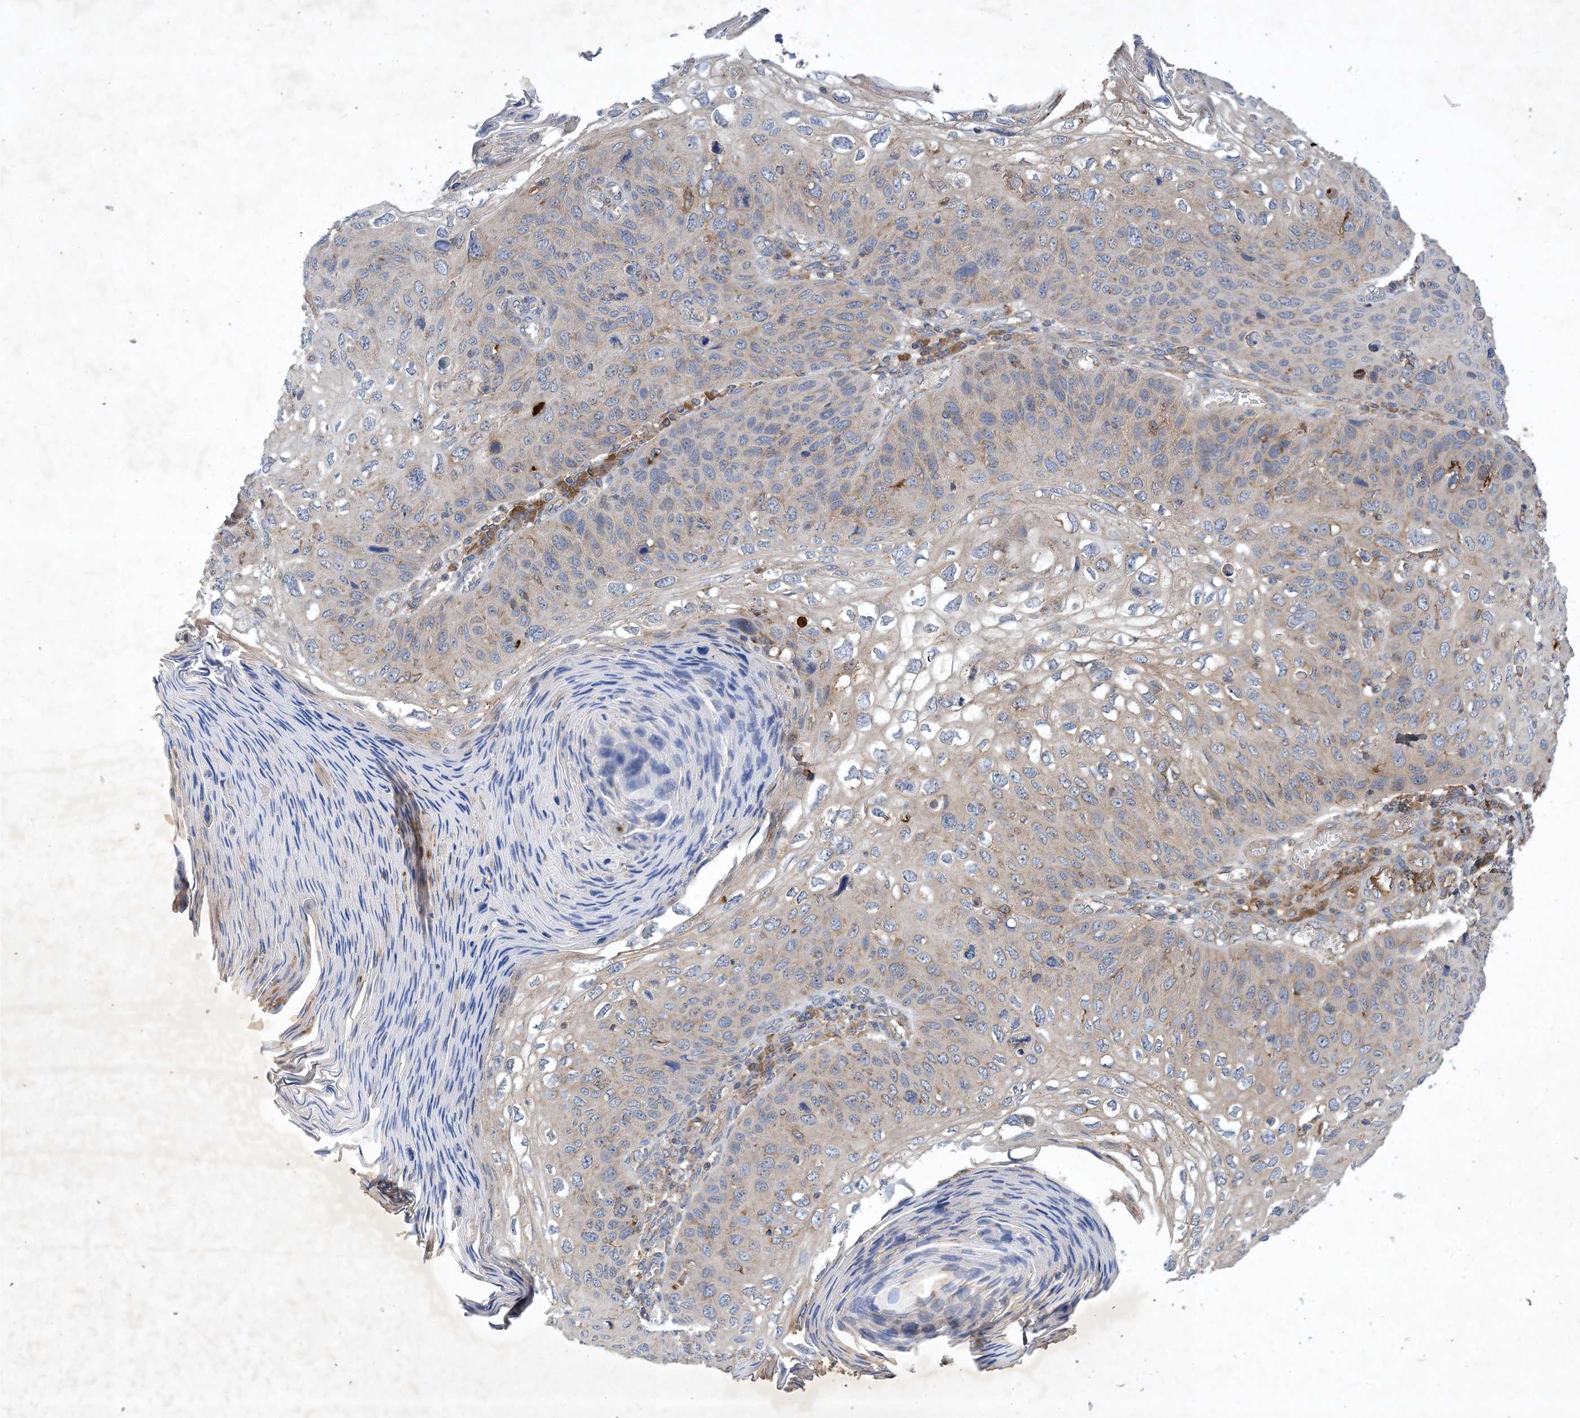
{"staining": {"intensity": "weak", "quantity": "<25%", "location": "cytoplasmic/membranous"}, "tissue": "skin cancer", "cell_type": "Tumor cells", "image_type": "cancer", "snomed": [{"axis": "morphology", "description": "Squamous cell carcinoma, NOS"}, {"axis": "topography", "description": "Skin"}], "caption": "Micrograph shows no significant protein positivity in tumor cells of skin cancer (squamous cell carcinoma).", "gene": "STK19", "patient": {"sex": "female", "age": 90}}